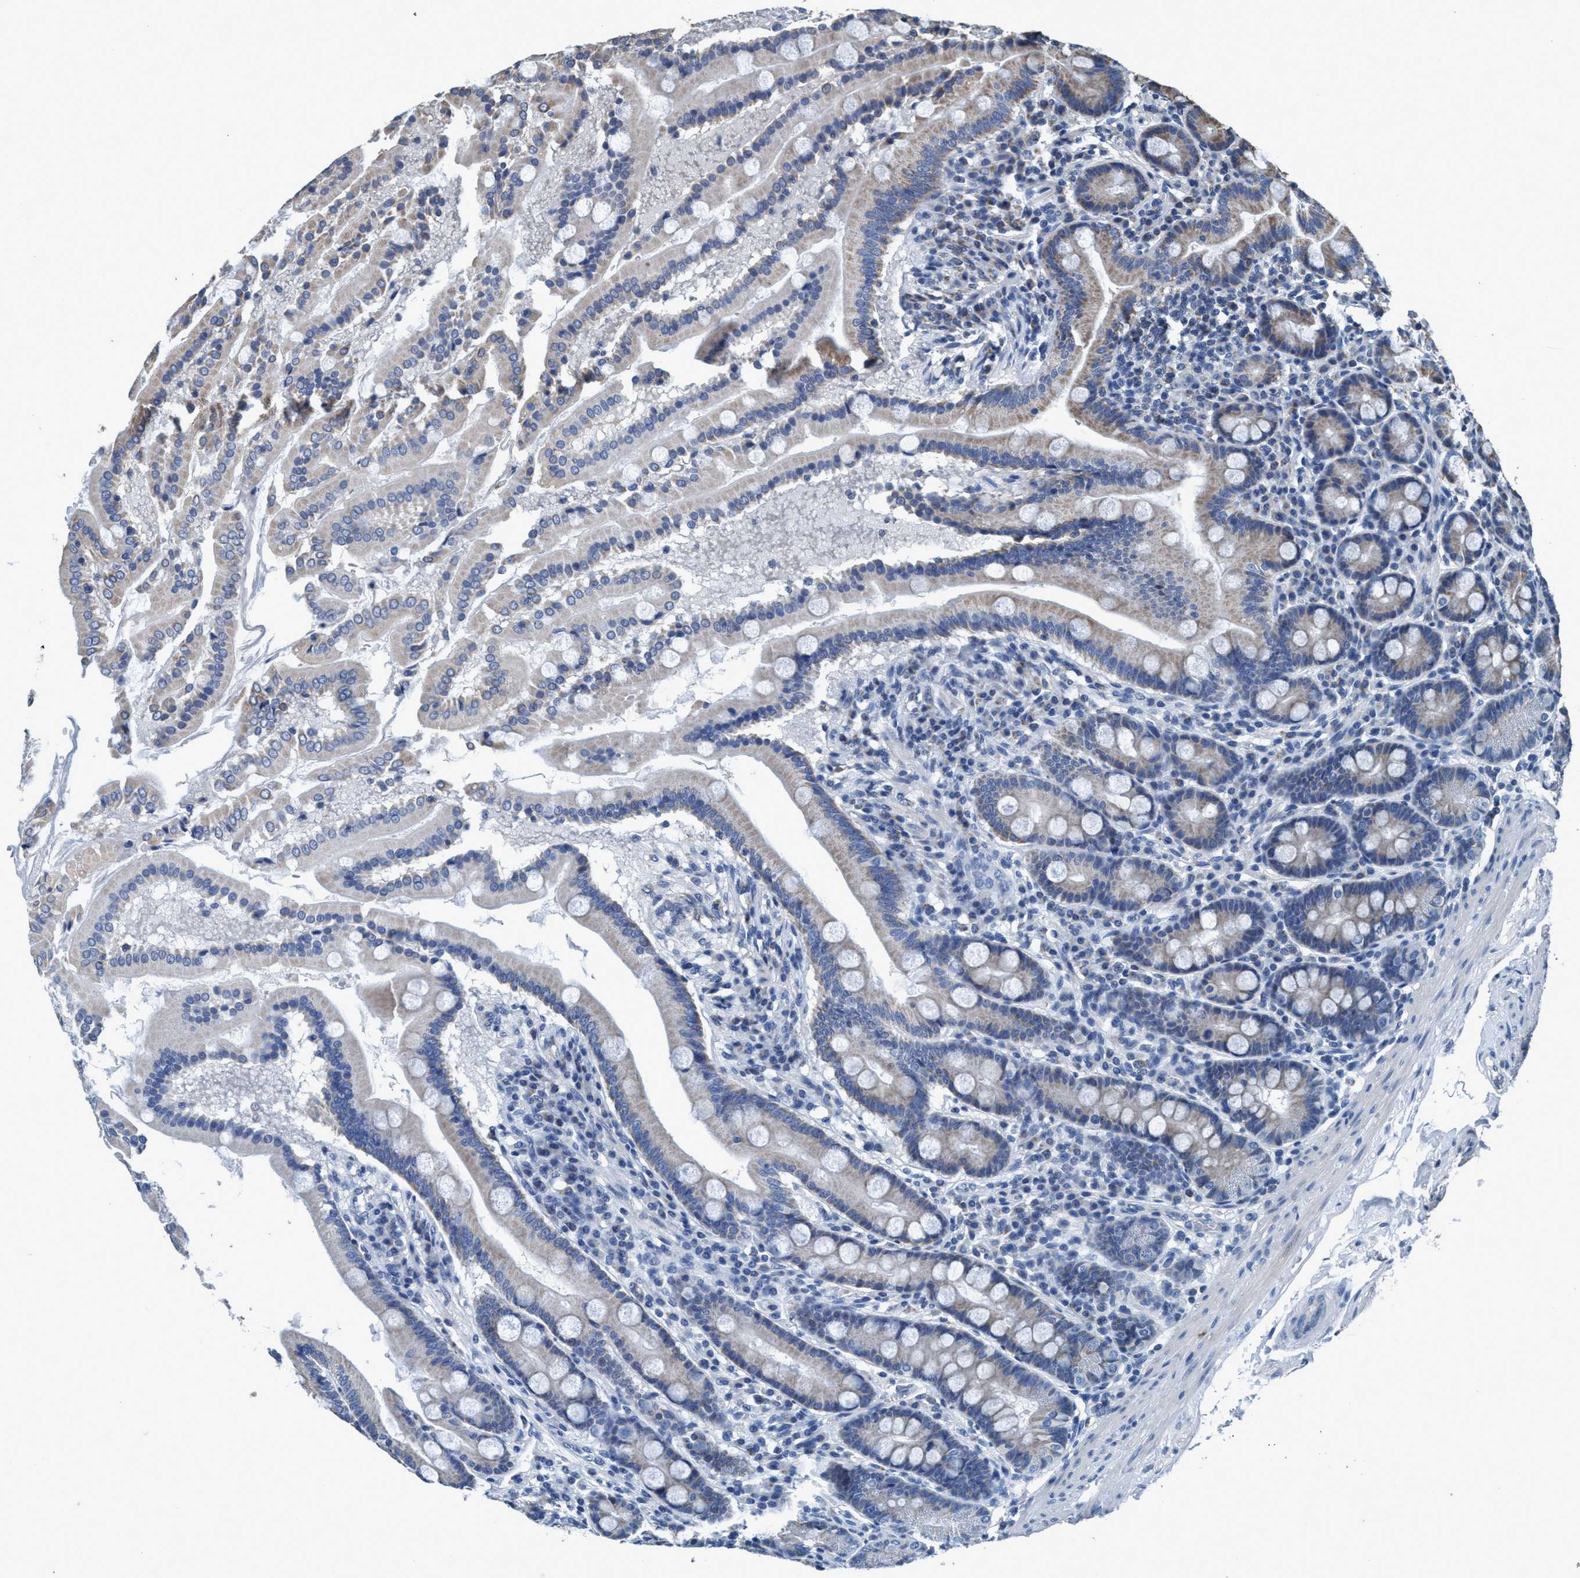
{"staining": {"intensity": "moderate", "quantity": "<25%", "location": "cytoplasmic/membranous"}, "tissue": "duodenum", "cell_type": "Glandular cells", "image_type": "normal", "snomed": [{"axis": "morphology", "description": "Normal tissue, NOS"}, {"axis": "topography", "description": "Duodenum"}], "caption": "This photomicrograph shows normal duodenum stained with immunohistochemistry (IHC) to label a protein in brown. The cytoplasmic/membranous of glandular cells show moderate positivity for the protein. Nuclei are counter-stained blue.", "gene": "ANKFN1", "patient": {"sex": "male", "age": 50}}